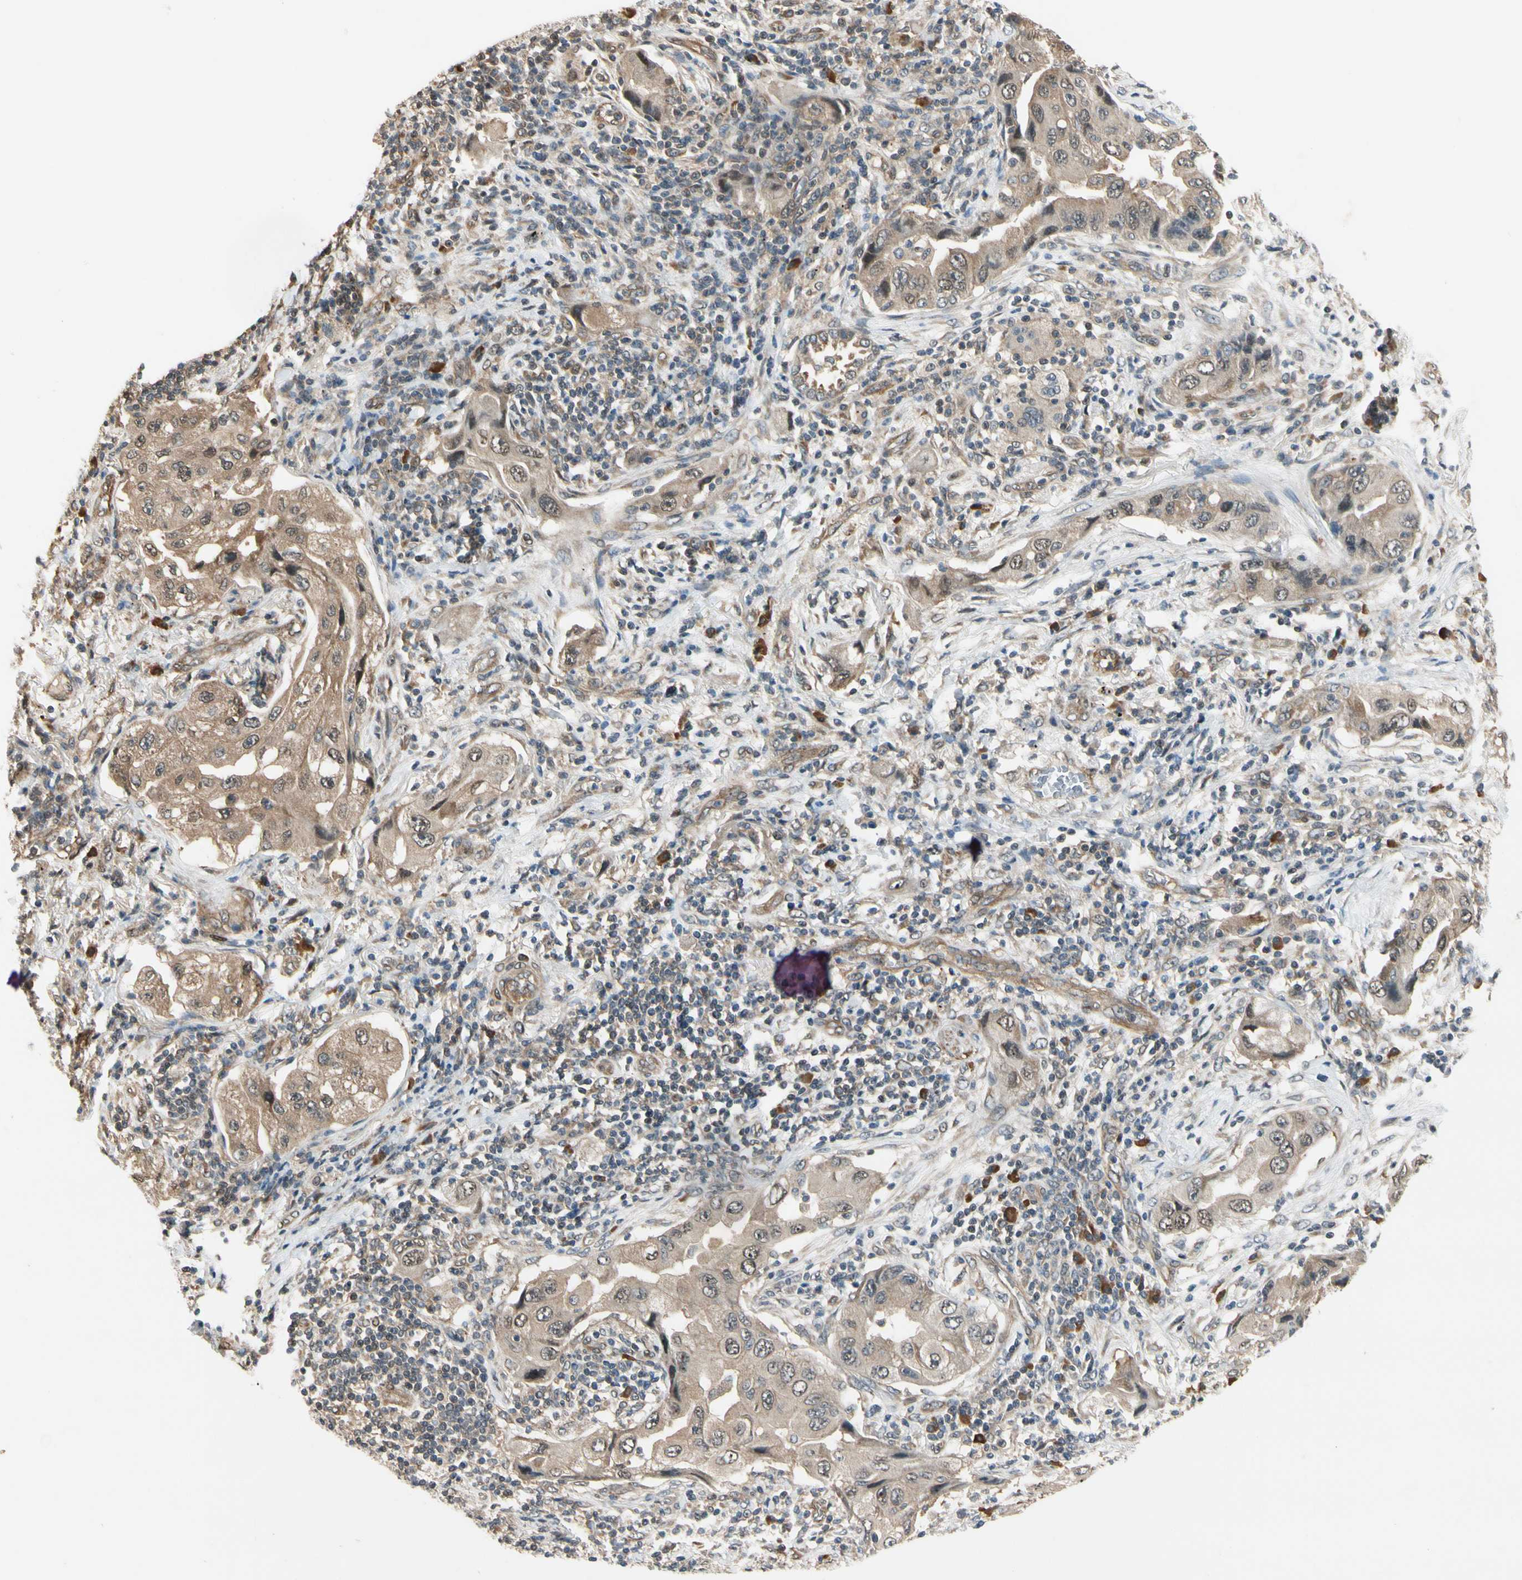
{"staining": {"intensity": "moderate", "quantity": ">75%", "location": "cytoplasmic/membranous,nuclear"}, "tissue": "lung cancer", "cell_type": "Tumor cells", "image_type": "cancer", "snomed": [{"axis": "morphology", "description": "Adenocarcinoma, NOS"}, {"axis": "topography", "description": "Lung"}], "caption": "Lung adenocarcinoma stained for a protein demonstrates moderate cytoplasmic/membranous and nuclear positivity in tumor cells.", "gene": "RASGRF1", "patient": {"sex": "female", "age": 65}}